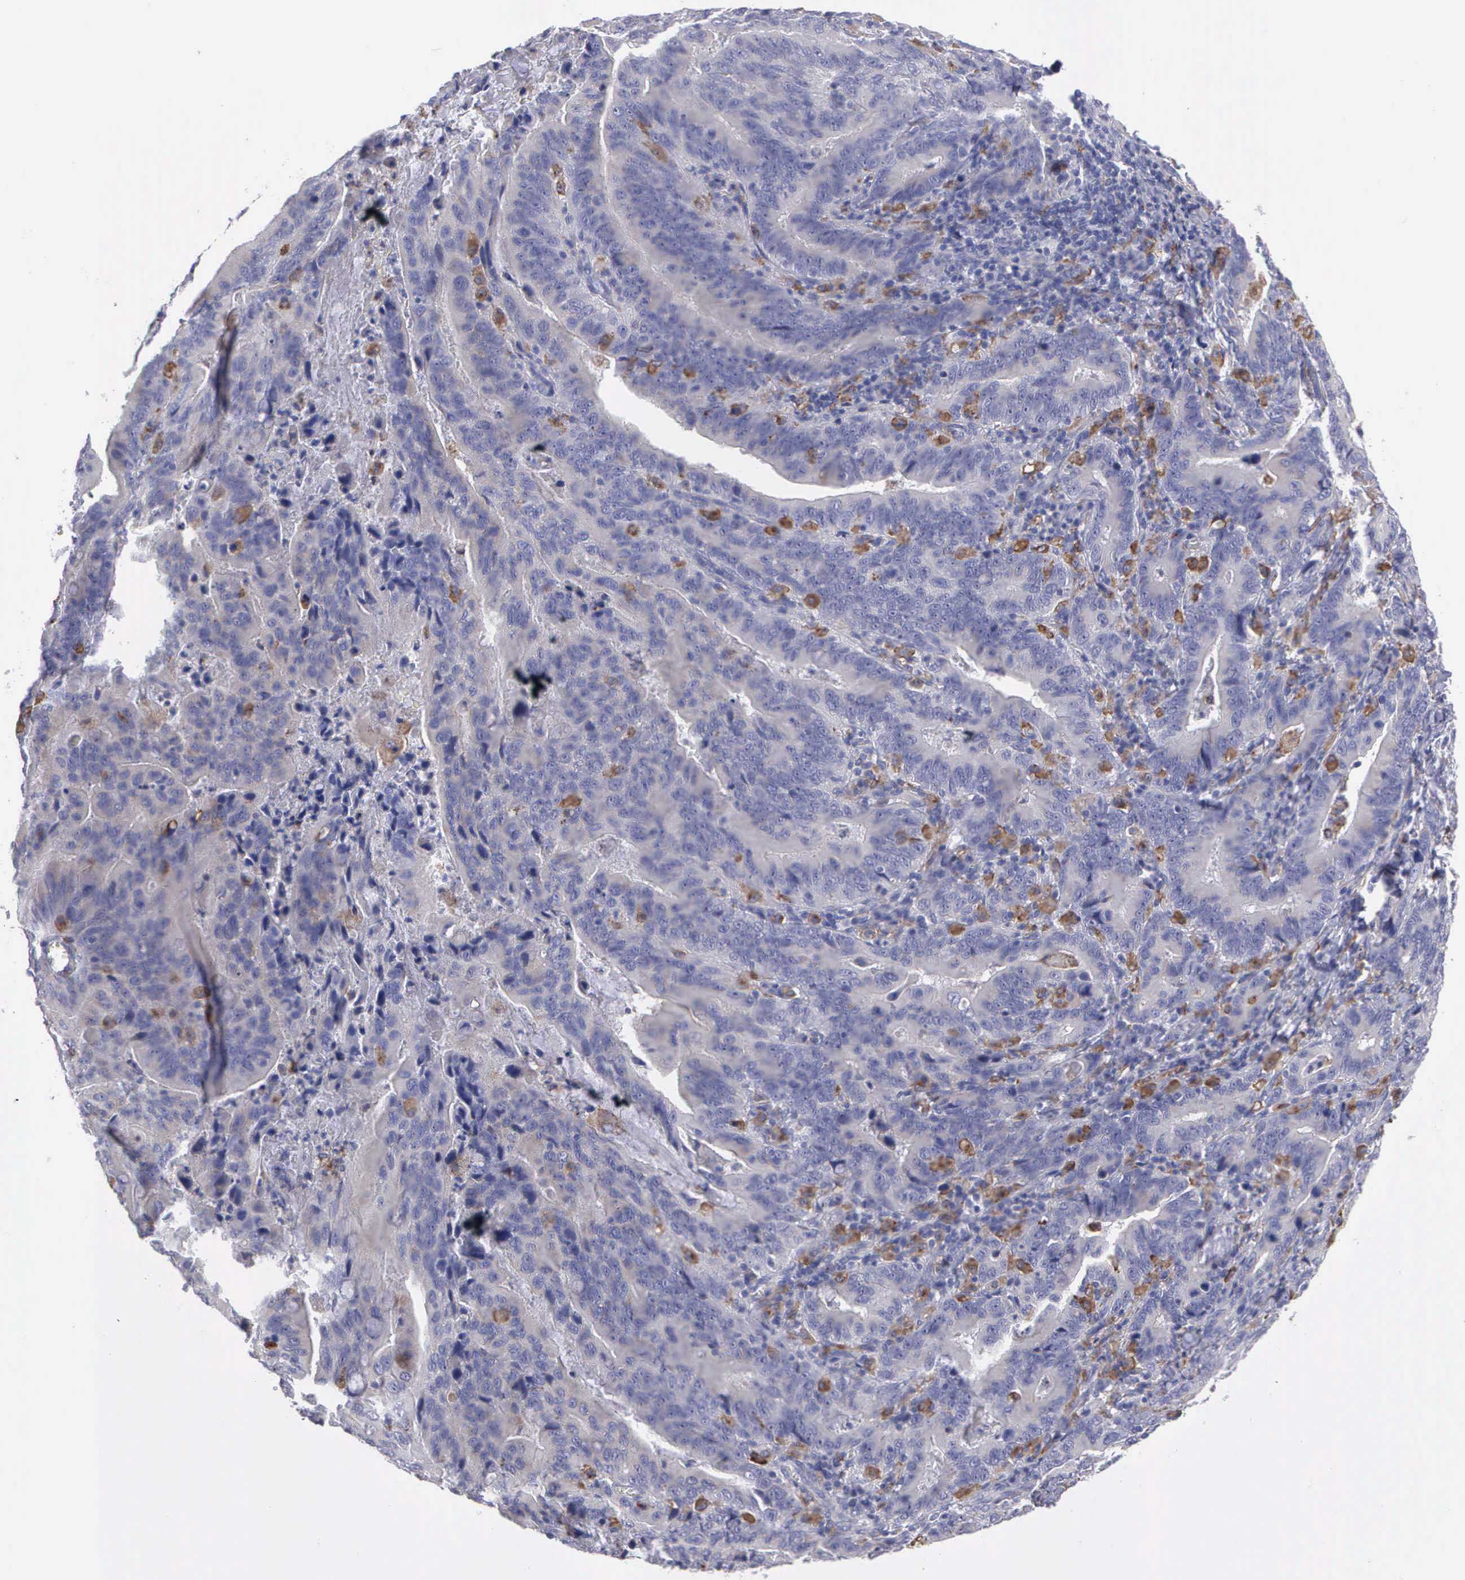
{"staining": {"intensity": "negative", "quantity": "none", "location": "none"}, "tissue": "stomach cancer", "cell_type": "Tumor cells", "image_type": "cancer", "snomed": [{"axis": "morphology", "description": "Adenocarcinoma, NOS"}, {"axis": "topography", "description": "Stomach, upper"}], "caption": "Human stomach cancer (adenocarcinoma) stained for a protein using IHC shows no expression in tumor cells.", "gene": "TYRP1", "patient": {"sex": "male", "age": 63}}